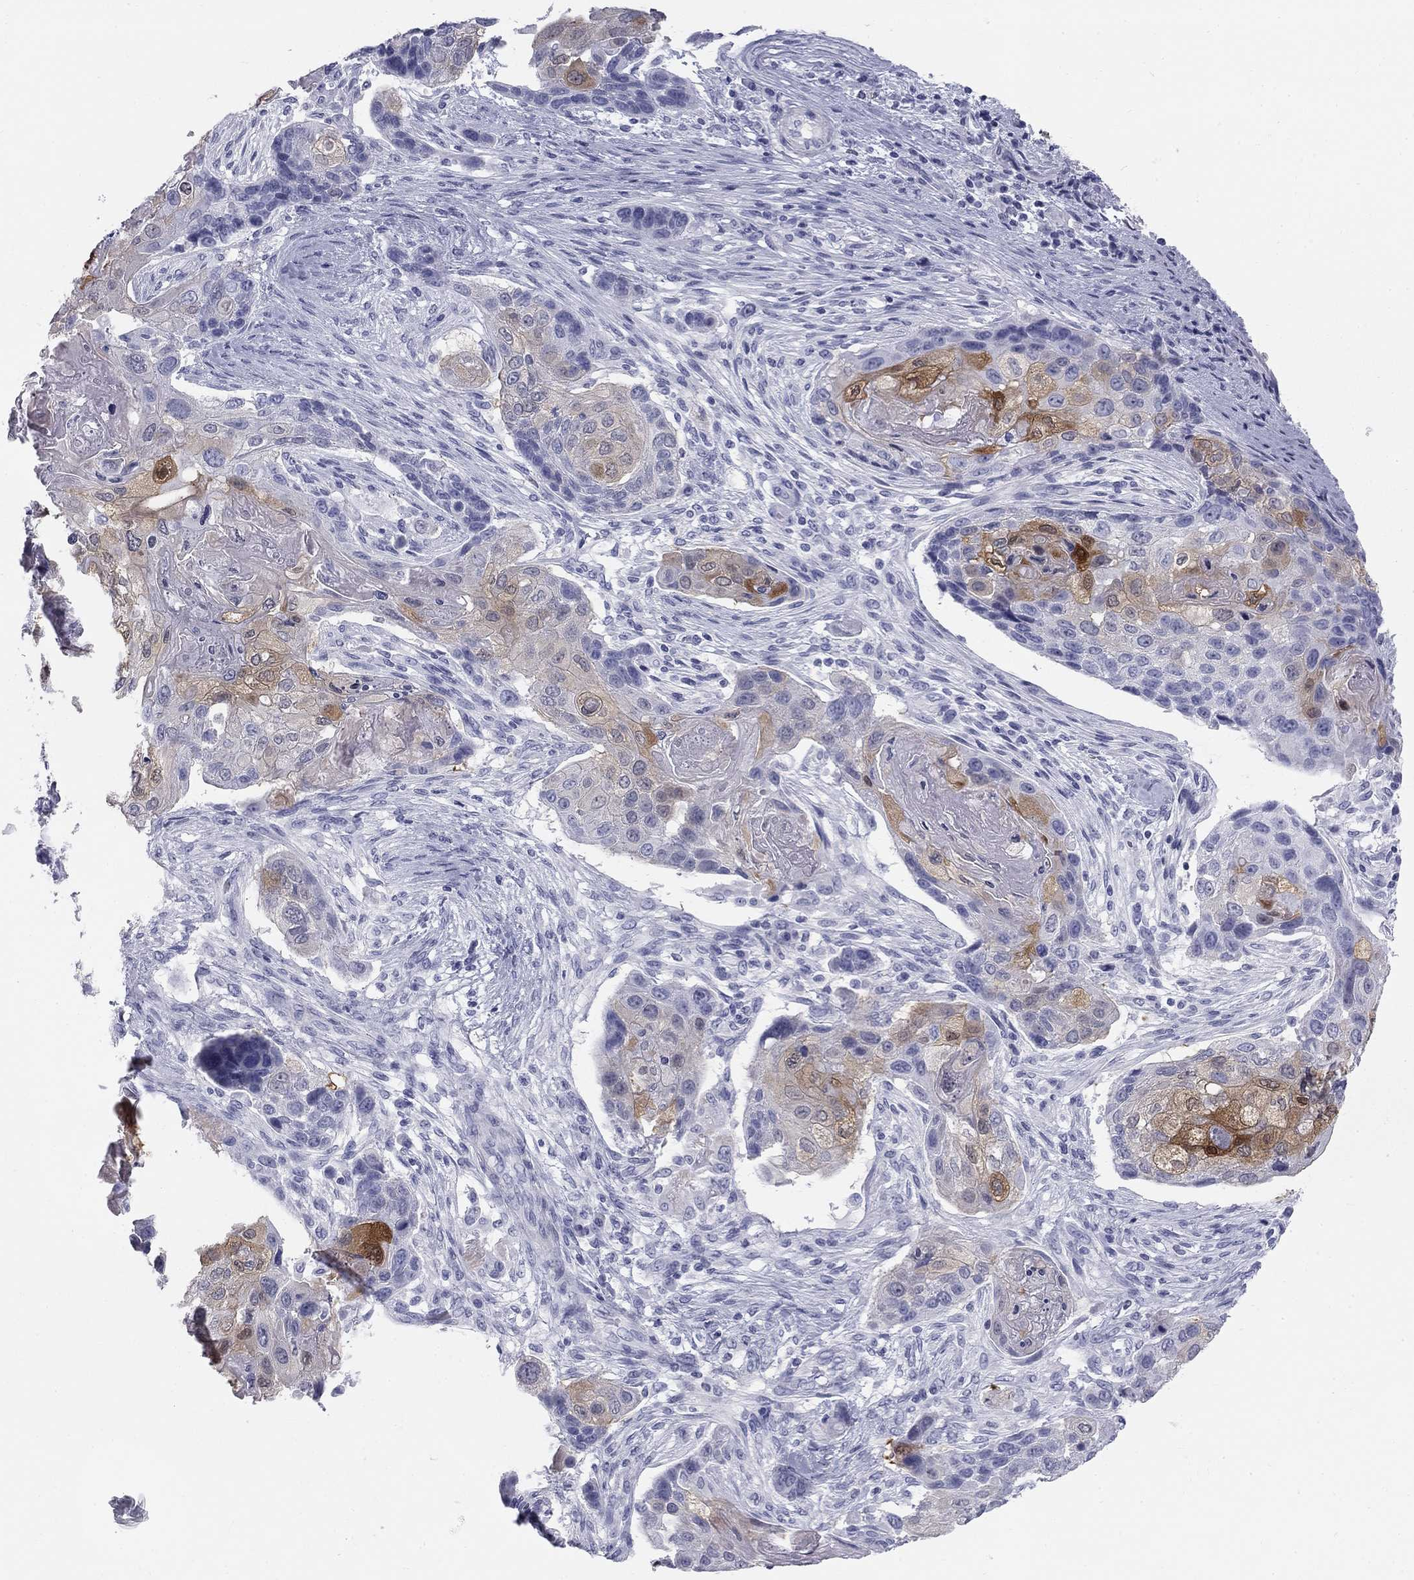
{"staining": {"intensity": "moderate", "quantity": "<25%", "location": "cytoplasmic/membranous"}, "tissue": "lung cancer", "cell_type": "Tumor cells", "image_type": "cancer", "snomed": [{"axis": "morphology", "description": "Normal tissue, NOS"}, {"axis": "morphology", "description": "Squamous cell carcinoma, NOS"}, {"axis": "topography", "description": "Bronchus"}, {"axis": "topography", "description": "Lung"}], "caption": "Squamous cell carcinoma (lung) stained with a brown dye reveals moderate cytoplasmic/membranous positive staining in approximately <25% of tumor cells.", "gene": "SULT2B1", "patient": {"sex": "male", "age": 69}}